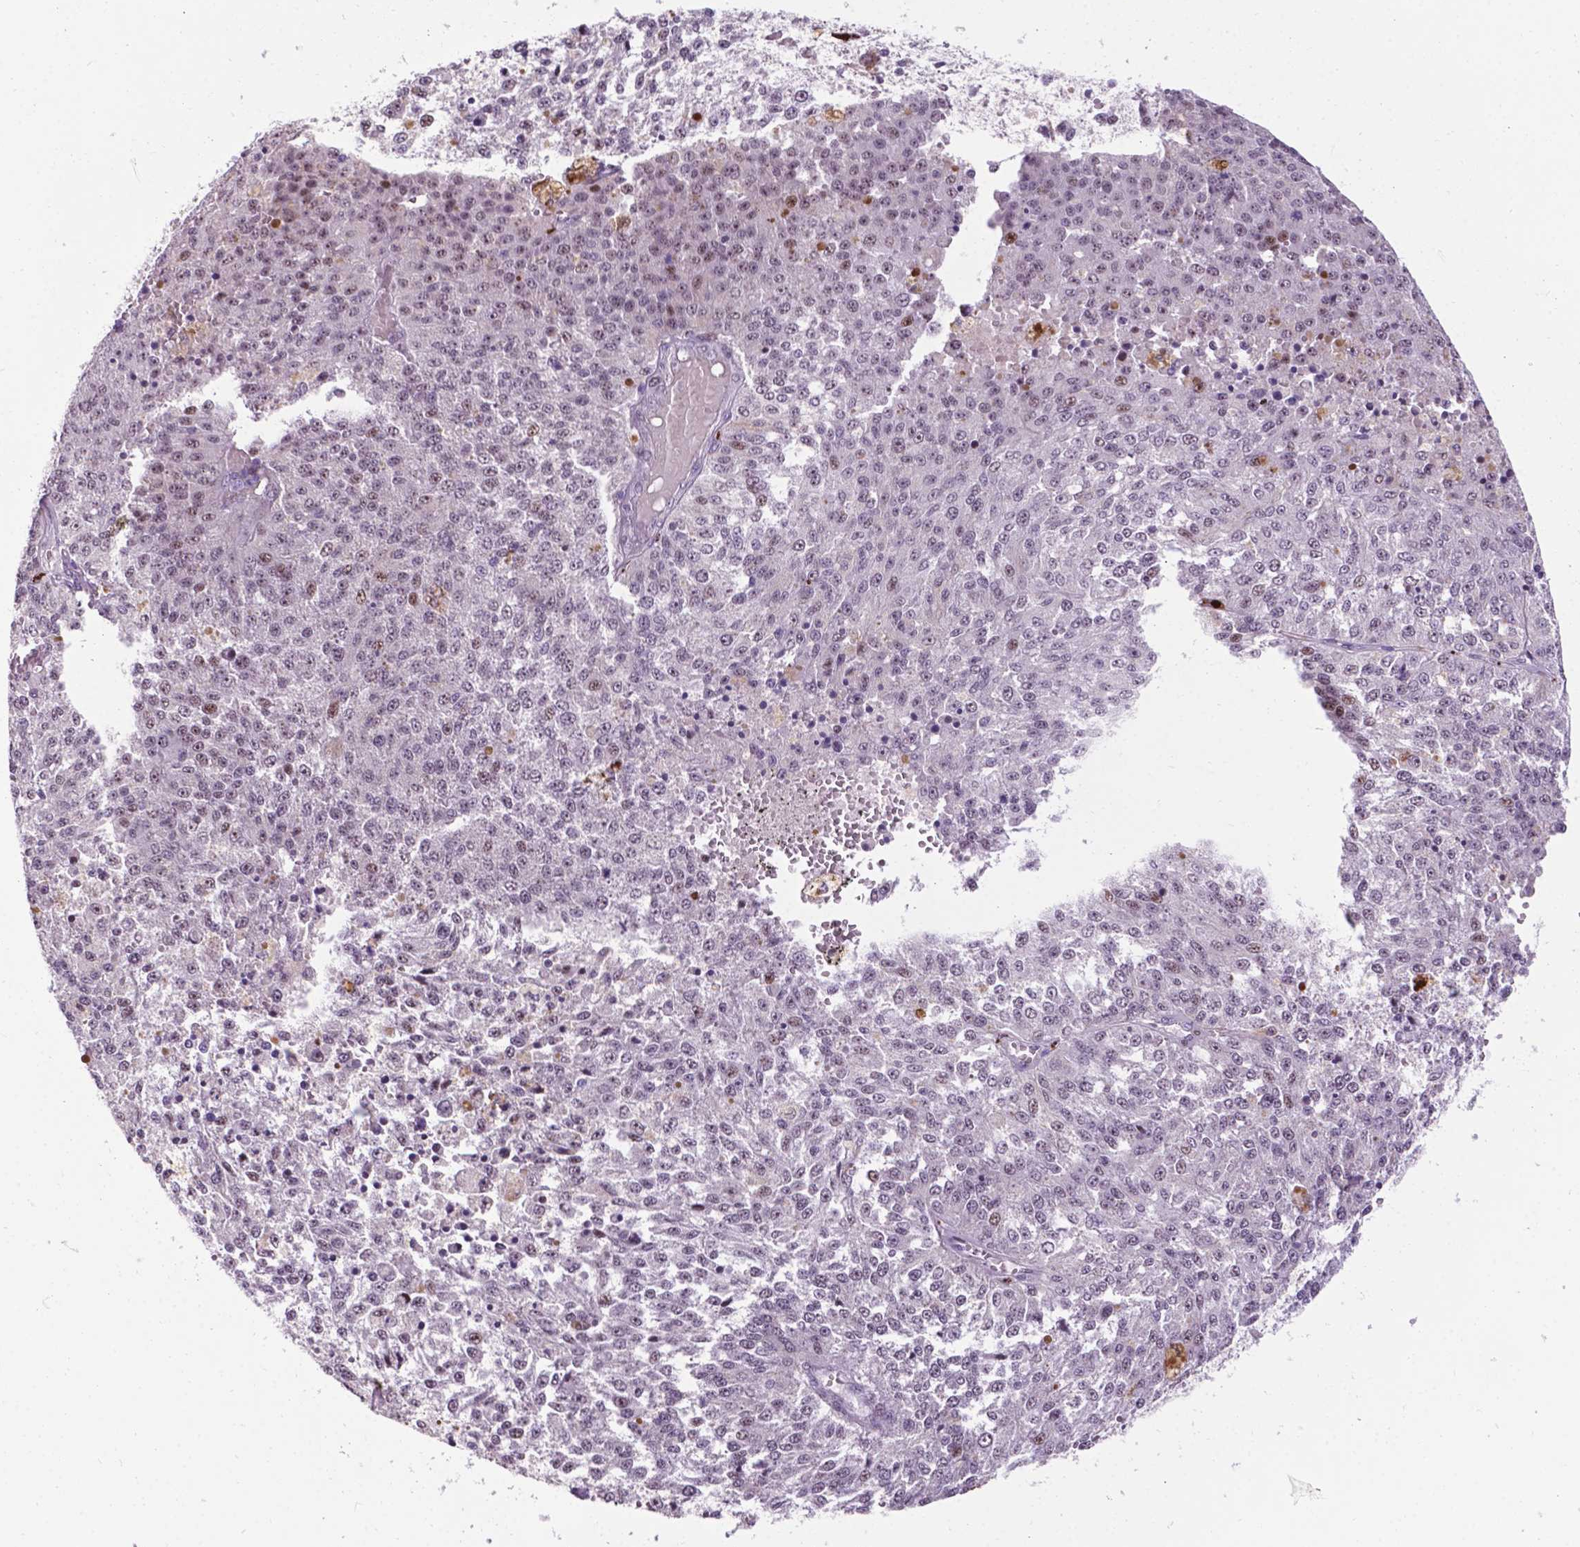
{"staining": {"intensity": "weak", "quantity": "<25%", "location": "nuclear"}, "tissue": "melanoma", "cell_type": "Tumor cells", "image_type": "cancer", "snomed": [{"axis": "morphology", "description": "Malignant melanoma, Metastatic site"}, {"axis": "topography", "description": "Lymph node"}], "caption": "The photomicrograph exhibits no staining of tumor cells in melanoma.", "gene": "SMAD3", "patient": {"sex": "female", "age": 64}}